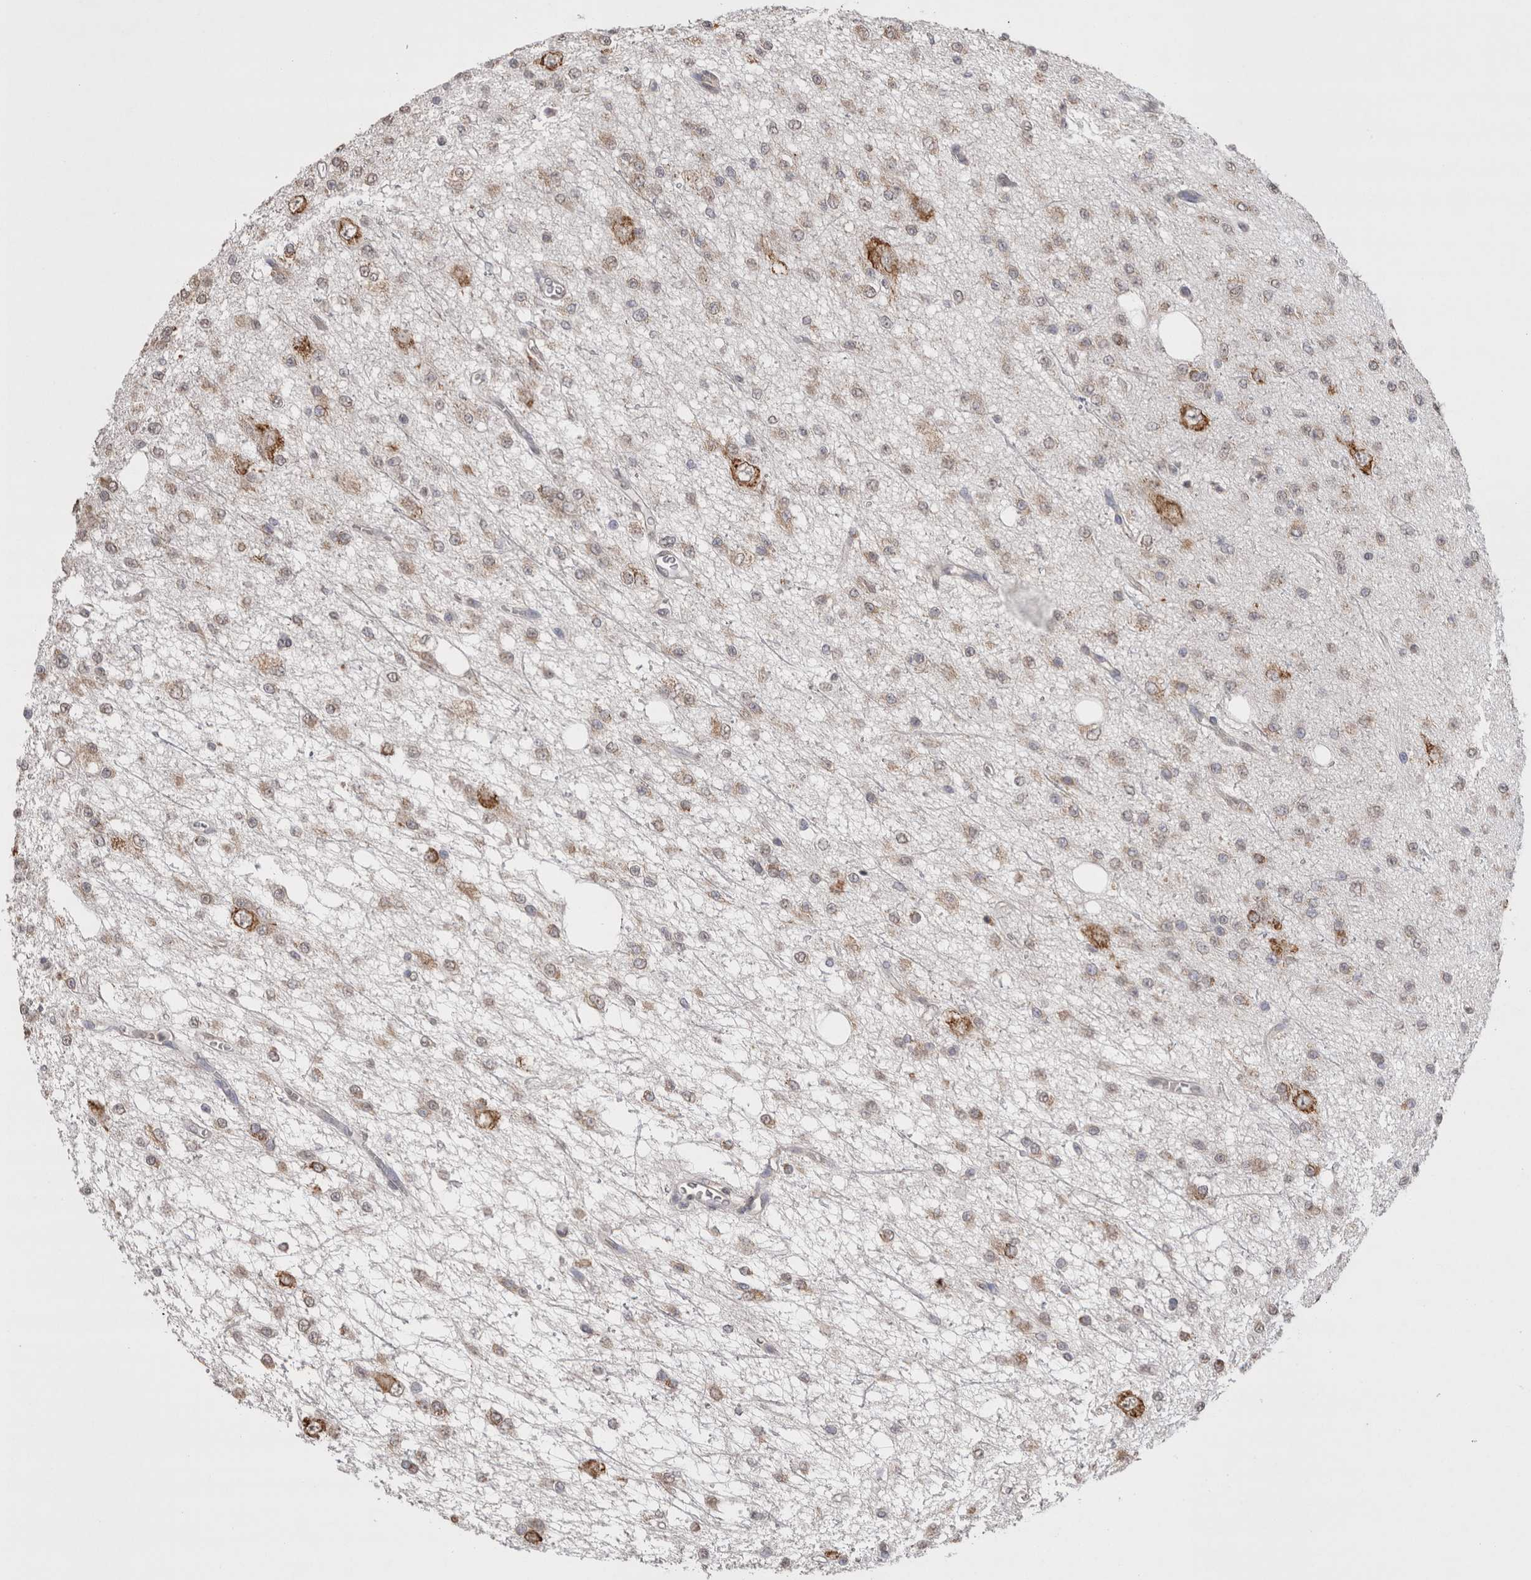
{"staining": {"intensity": "weak", "quantity": "25%-75%", "location": "cytoplasmic/membranous"}, "tissue": "glioma", "cell_type": "Tumor cells", "image_type": "cancer", "snomed": [{"axis": "morphology", "description": "Glioma, malignant, Low grade"}, {"axis": "topography", "description": "Brain"}], "caption": "This histopathology image displays glioma stained with IHC to label a protein in brown. The cytoplasmic/membranous of tumor cells show weak positivity for the protein. Nuclei are counter-stained blue.", "gene": "NOMO1", "patient": {"sex": "male", "age": 38}}